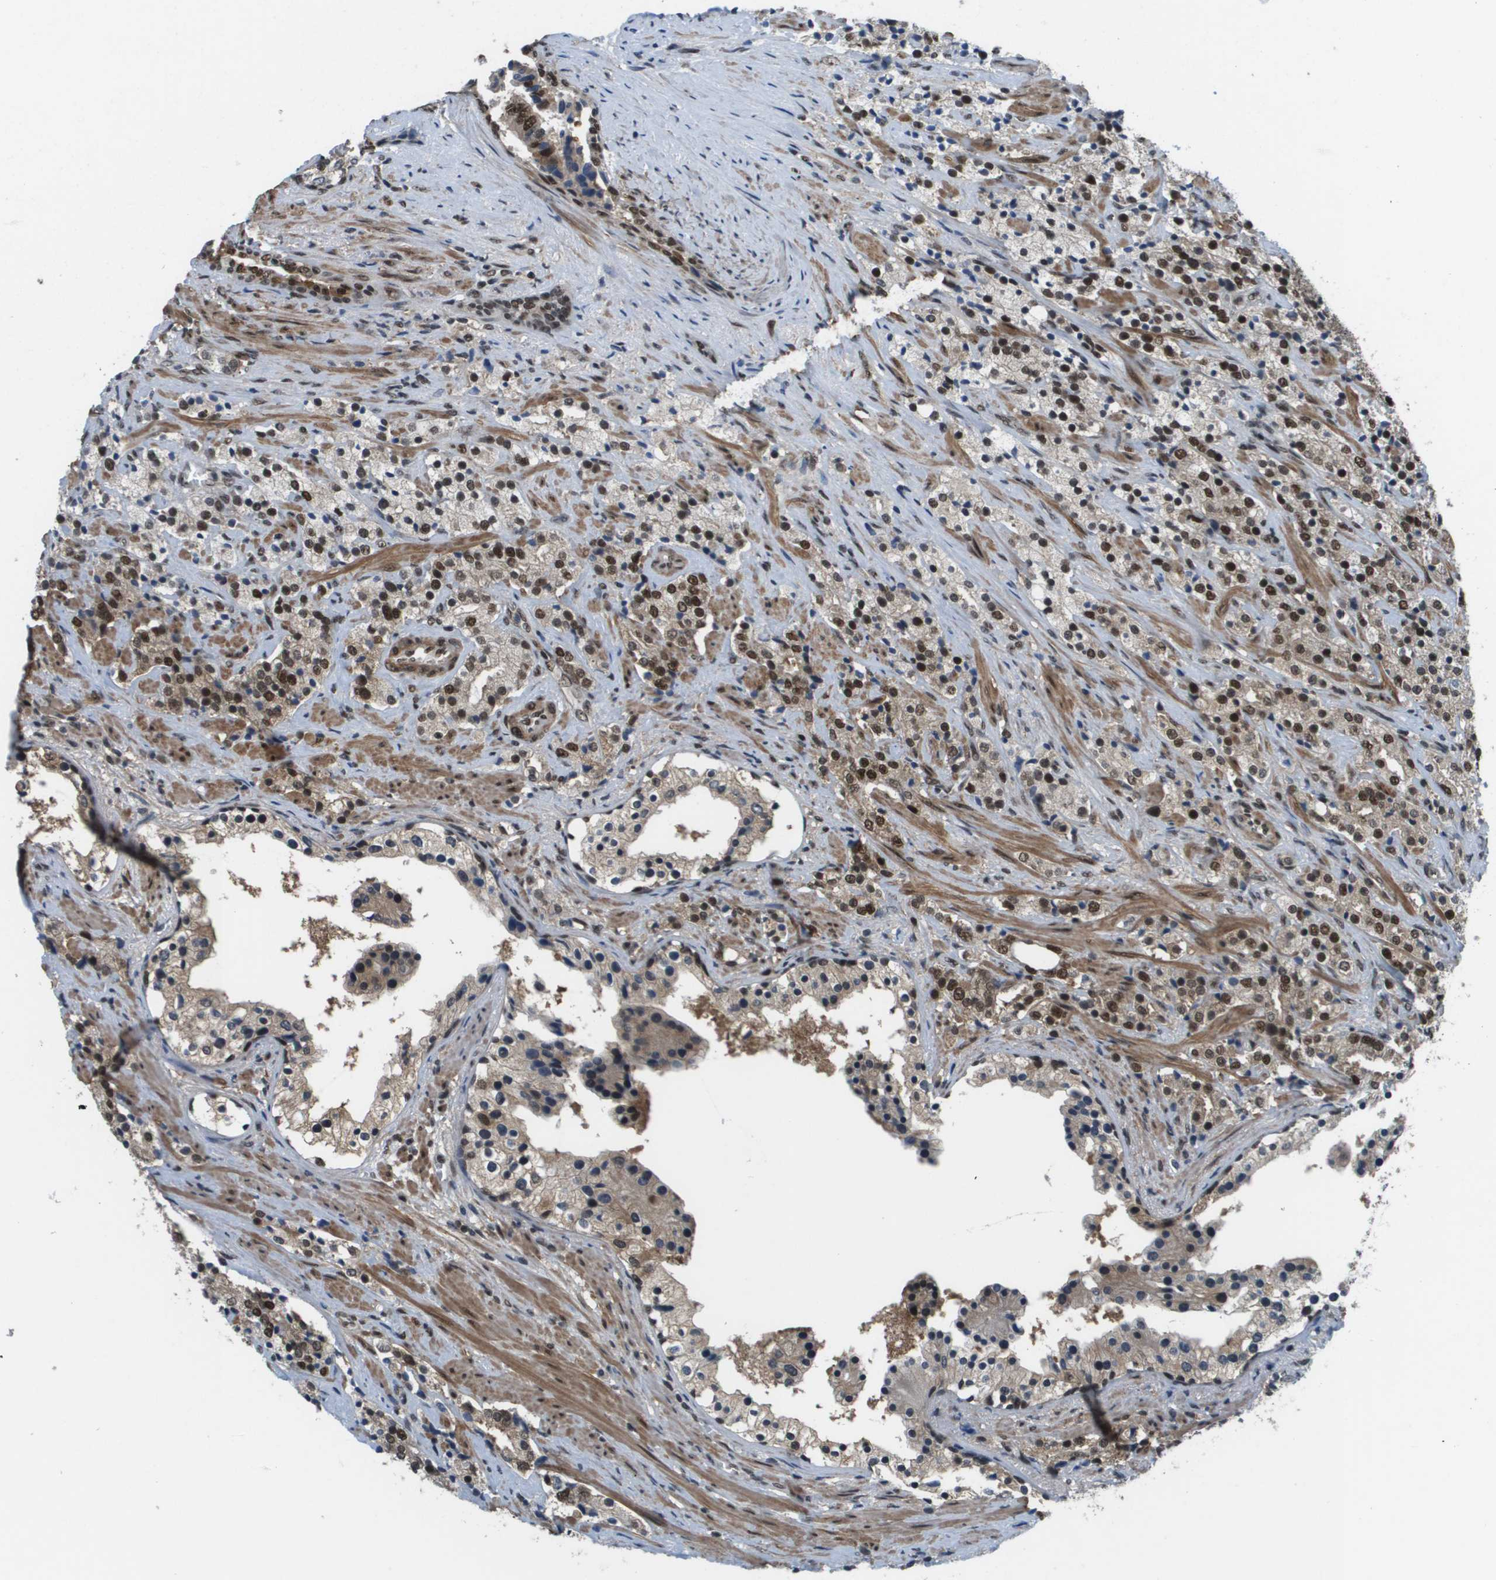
{"staining": {"intensity": "strong", "quantity": ">75%", "location": "nuclear"}, "tissue": "prostate cancer", "cell_type": "Tumor cells", "image_type": "cancer", "snomed": [{"axis": "morphology", "description": "Adenocarcinoma, High grade"}, {"axis": "topography", "description": "Prostate"}], "caption": "The immunohistochemical stain highlights strong nuclear expression in tumor cells of prostate adenocarcinoma (high-grade) tissue.", "gene": "PRCC", "patient": {"sex": "male", "age": 71}}